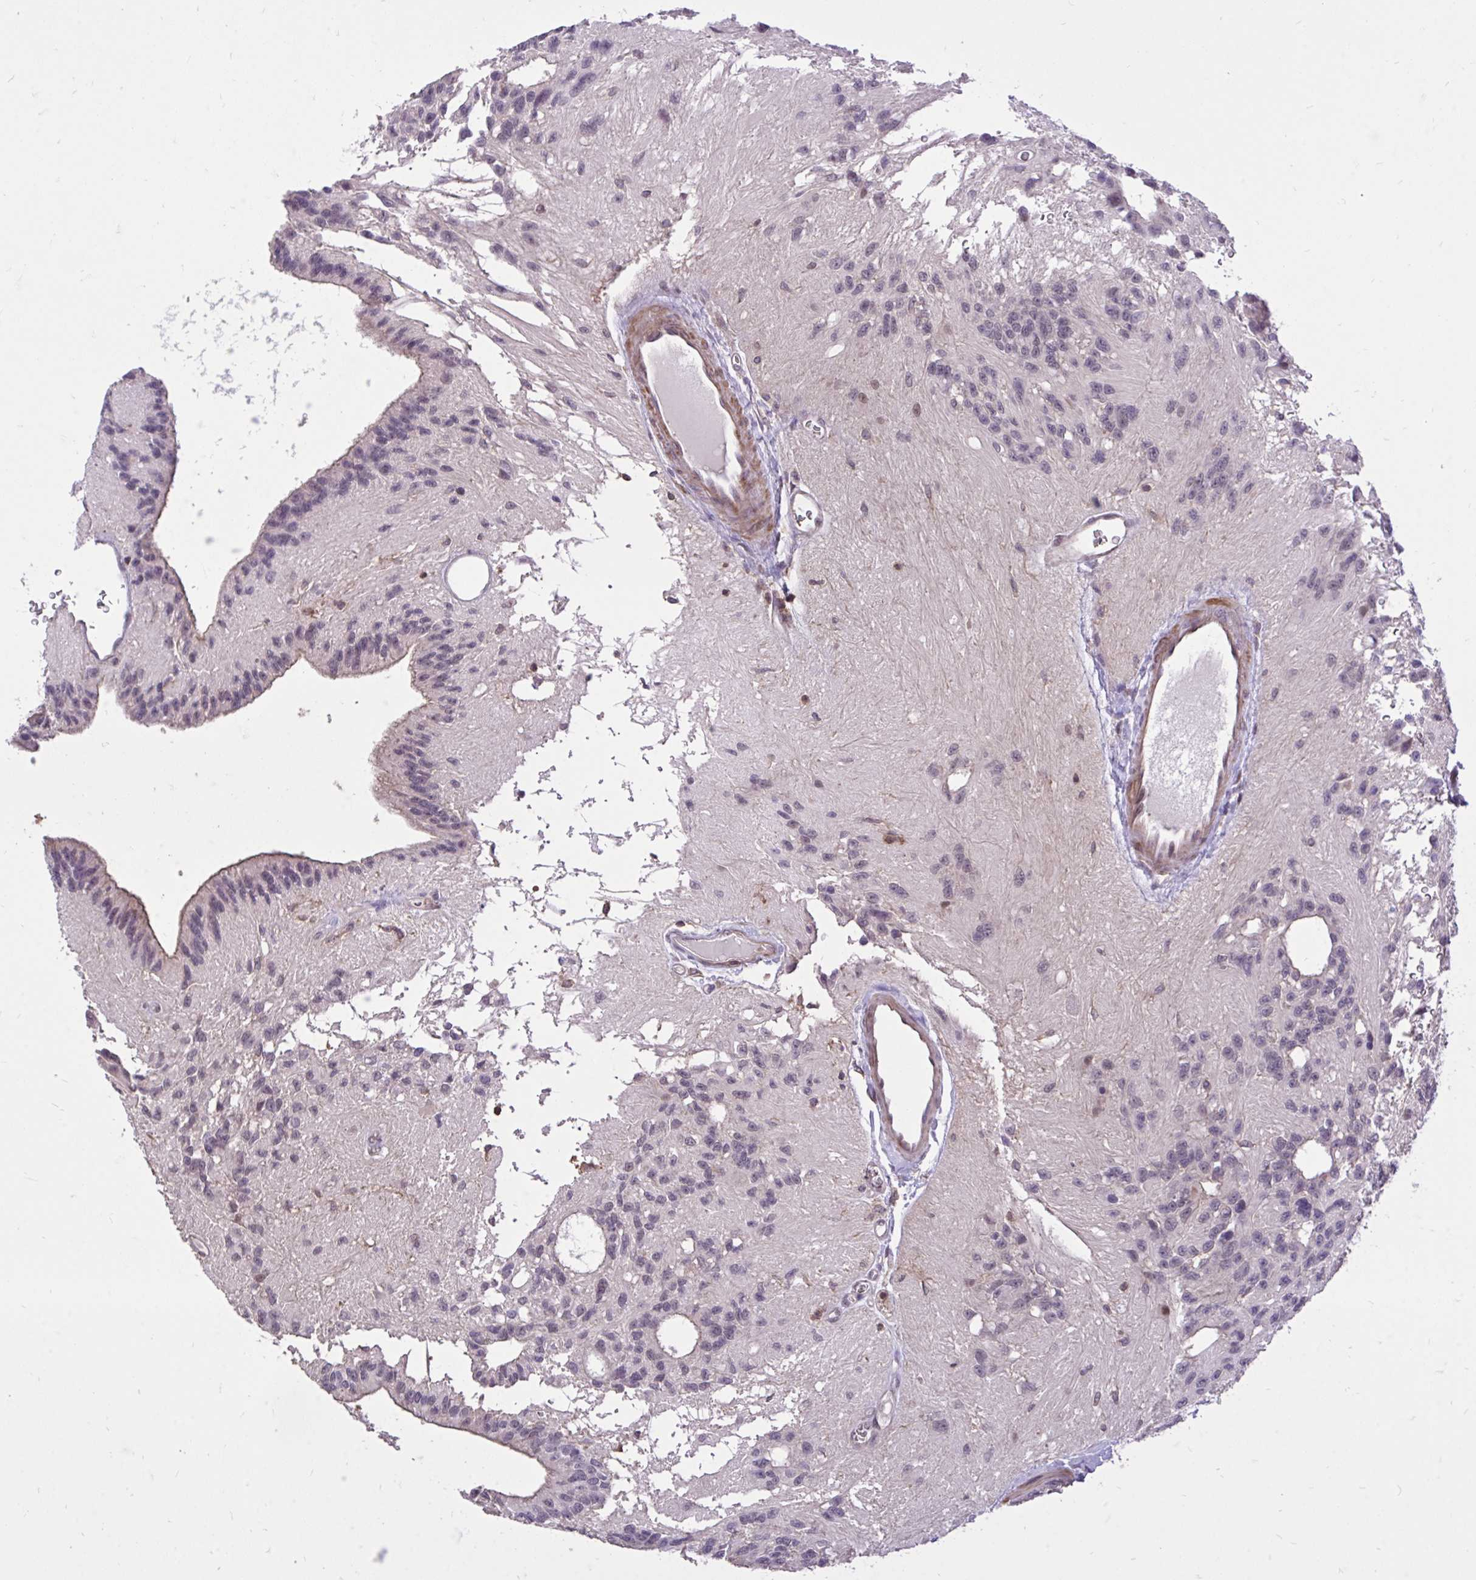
{"staining": {"intensity": "negative", "quantity": "none", "location": "none"}, "tissue": "glioma", "cell_type": "Tumor cells", "image_type": "cancer", "snomed": [{"axis": "morphology", "description": "Glioma, malignant, Low grade"}, {"axis": "topography", "description": "Brain"}], "caption": "This is an immunohistochemistry histopathology image of malignant low-grade glioma. There is no positivity in tumor cells.", "gene": "IGFL2", "patient": {"sex": "male", "age": 31}}